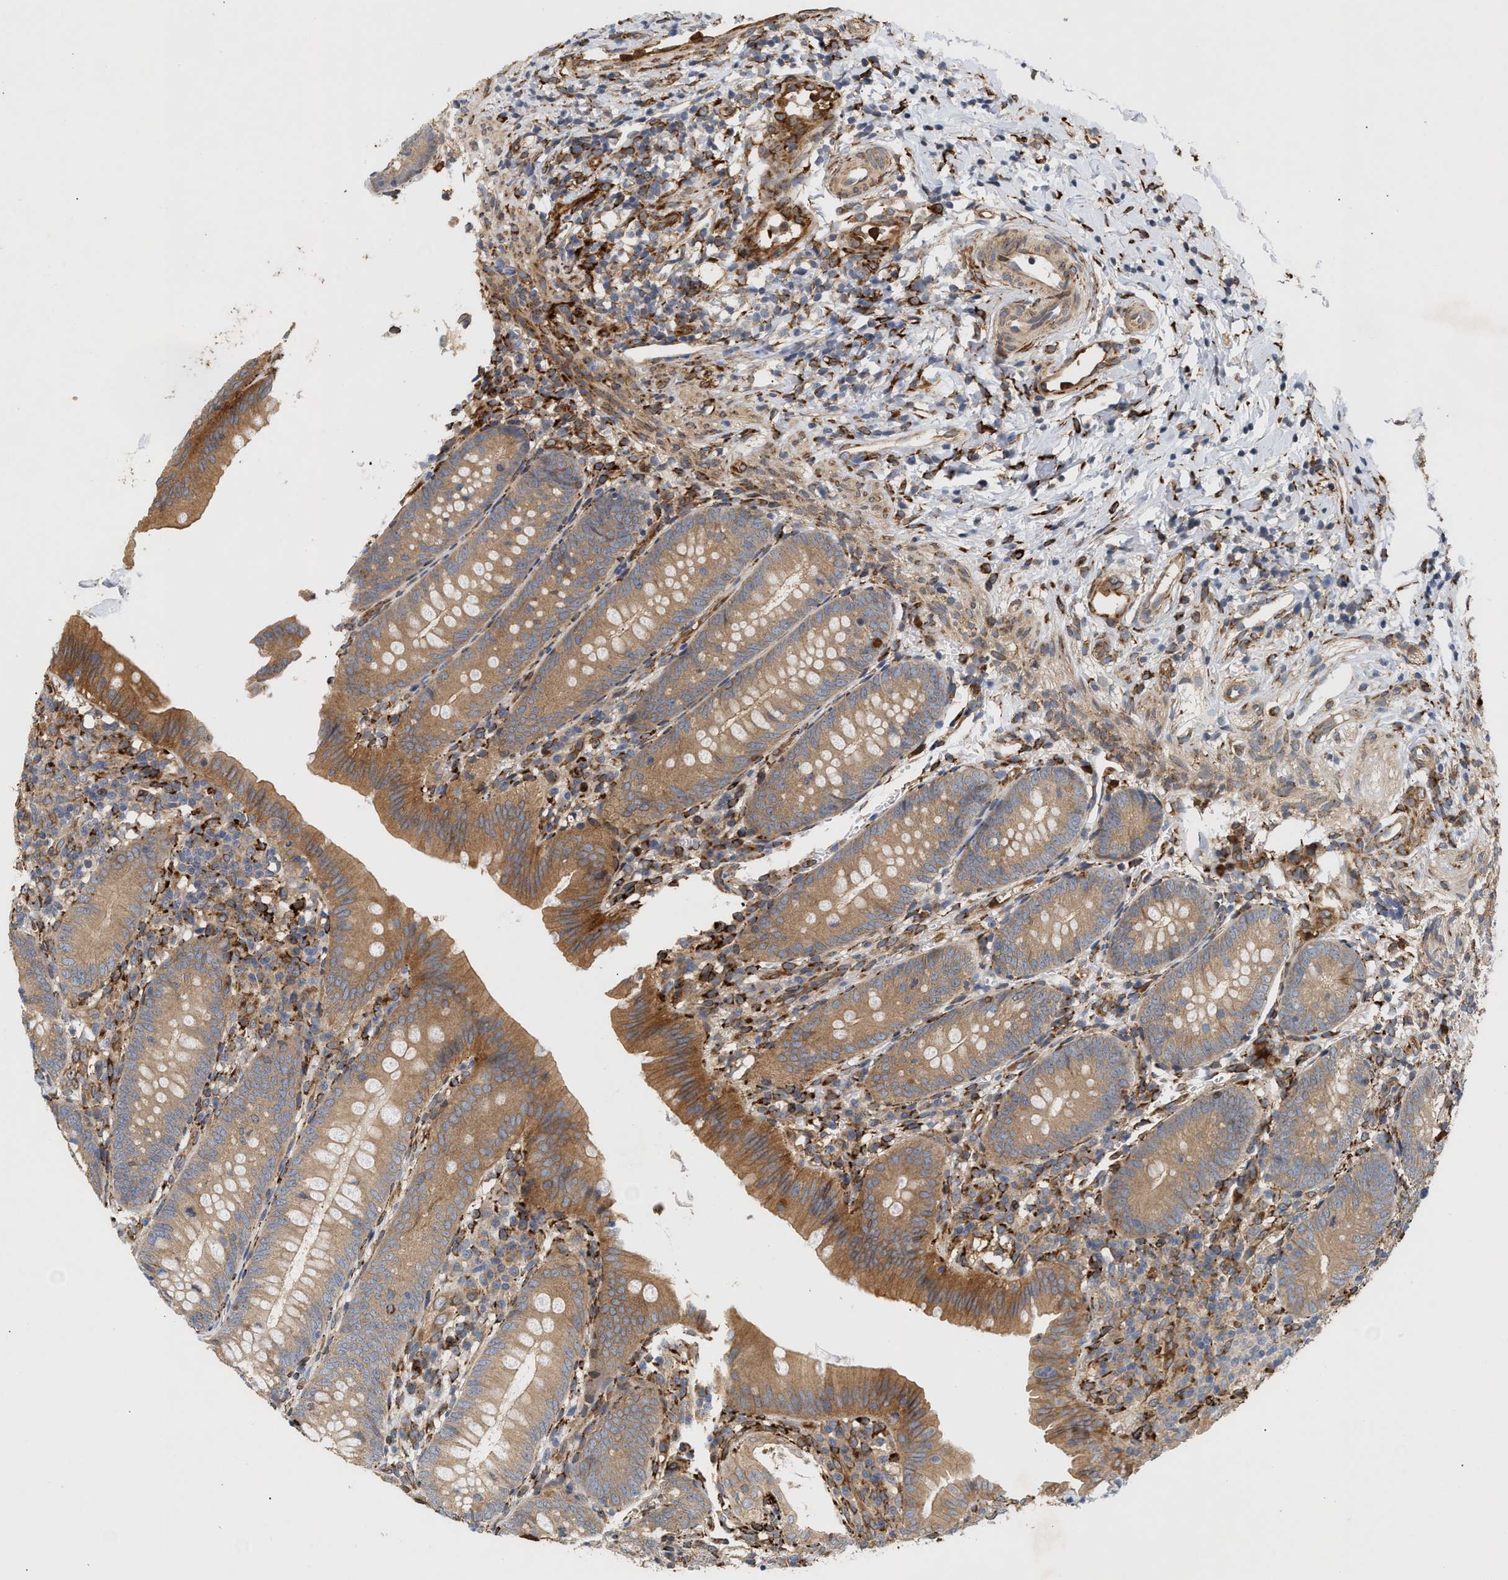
{"staining": {"intensity": "moderate", "quantity": ">75%", "location": "cytoplasmic/membranous"}, "tissue": "appendix", "cell_type": "Glandular cells", "image_type": "normal", "snomed": [{"axis": "morphology", "description": "Normal tissue, NOS"}, {"axis": "topography", "description": "Appendix"}], "caption": "IHC image of normal appendix: appendix stained using IHC reveals medium levels of moderate protein expression localized specifically in the cytoplasmic/membranous of glandular cells, appearing as a cytoplasmic/membranous brown color.", "gene": "PLCD1", "patient": {"sex": "male", "age": 1}}